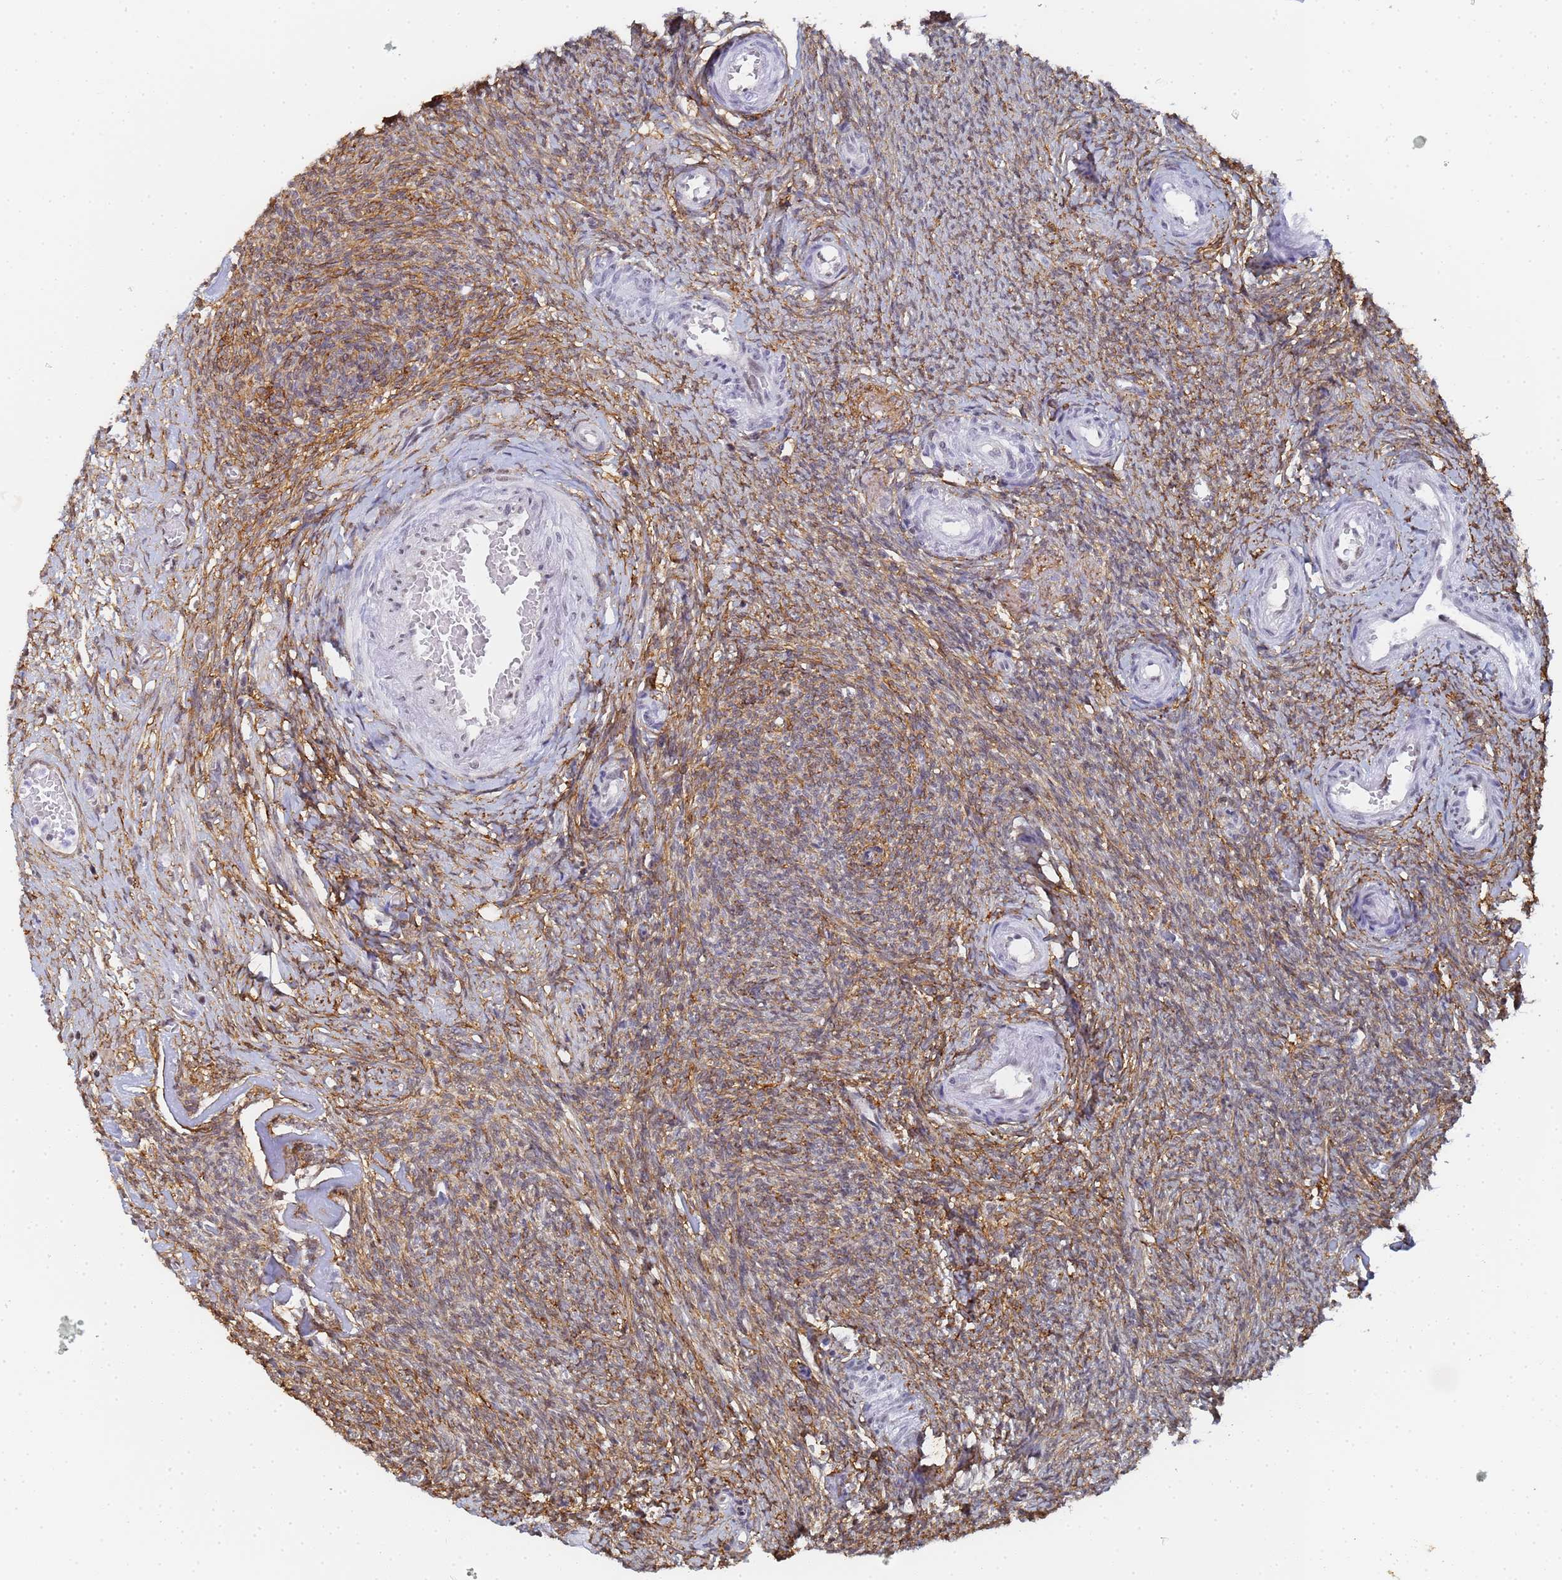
{"staining": {"intensity": "negative", "quantity": "none", "location": "none"}, "tissue": "ovary", "cell_type": "Follicle cells", "image_type": "normal", "snomed": [{"axis": "morphology", "description": "Normal tissue, NOS"}, {"axis": "topography", "description": "Ovary"}], "caption": "This is a photomicrograph of IHC staining of unremarkable ovary, which shows no positivity in follicle cells. (DAB IHC with hematoxylin counter stain).", "gene": "PRRT4", "patient": {"sex": "female", "age": 44}}